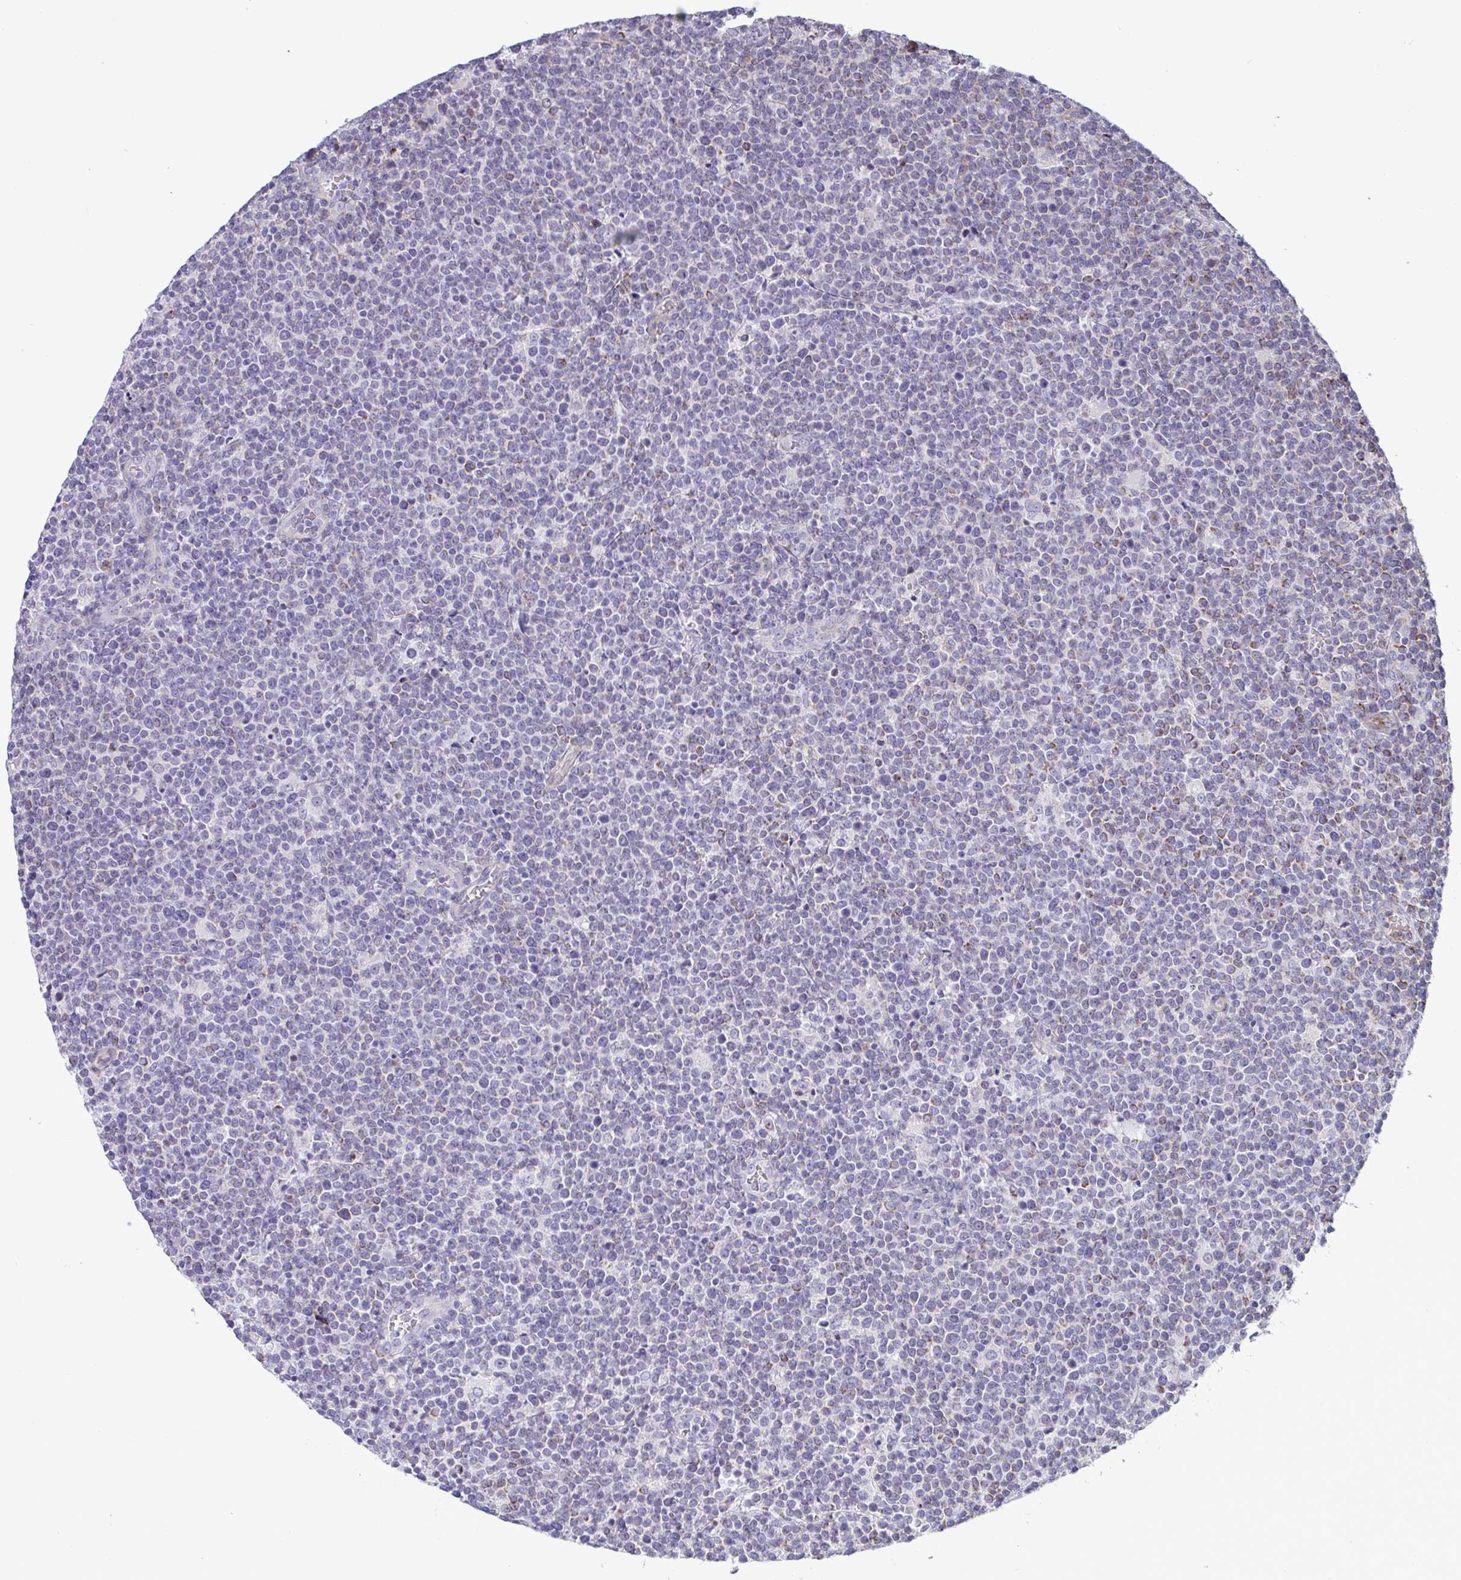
{"staining": {"intensity": "weak", "quantity": "<25%", "location": "cytoplasmic/membranous"}, "tissue": "lymphoma", "cell_type": "Tumor cells", "image_type": "cancer", "snomed": [{"axis": "morphology", "description": "Malignant lymphoma, non-Hodgkin's type, High grade"}, {"axis": "topography", "description": "Lymph node"}], "caption": "Photomicrograph shows no protein staining in tumor cells of malignant lymphoma, non-Hodgkin's type (high-grade) tissue.", "gene": "NTN1", "patient": {"sex": "male", "age": 61}}